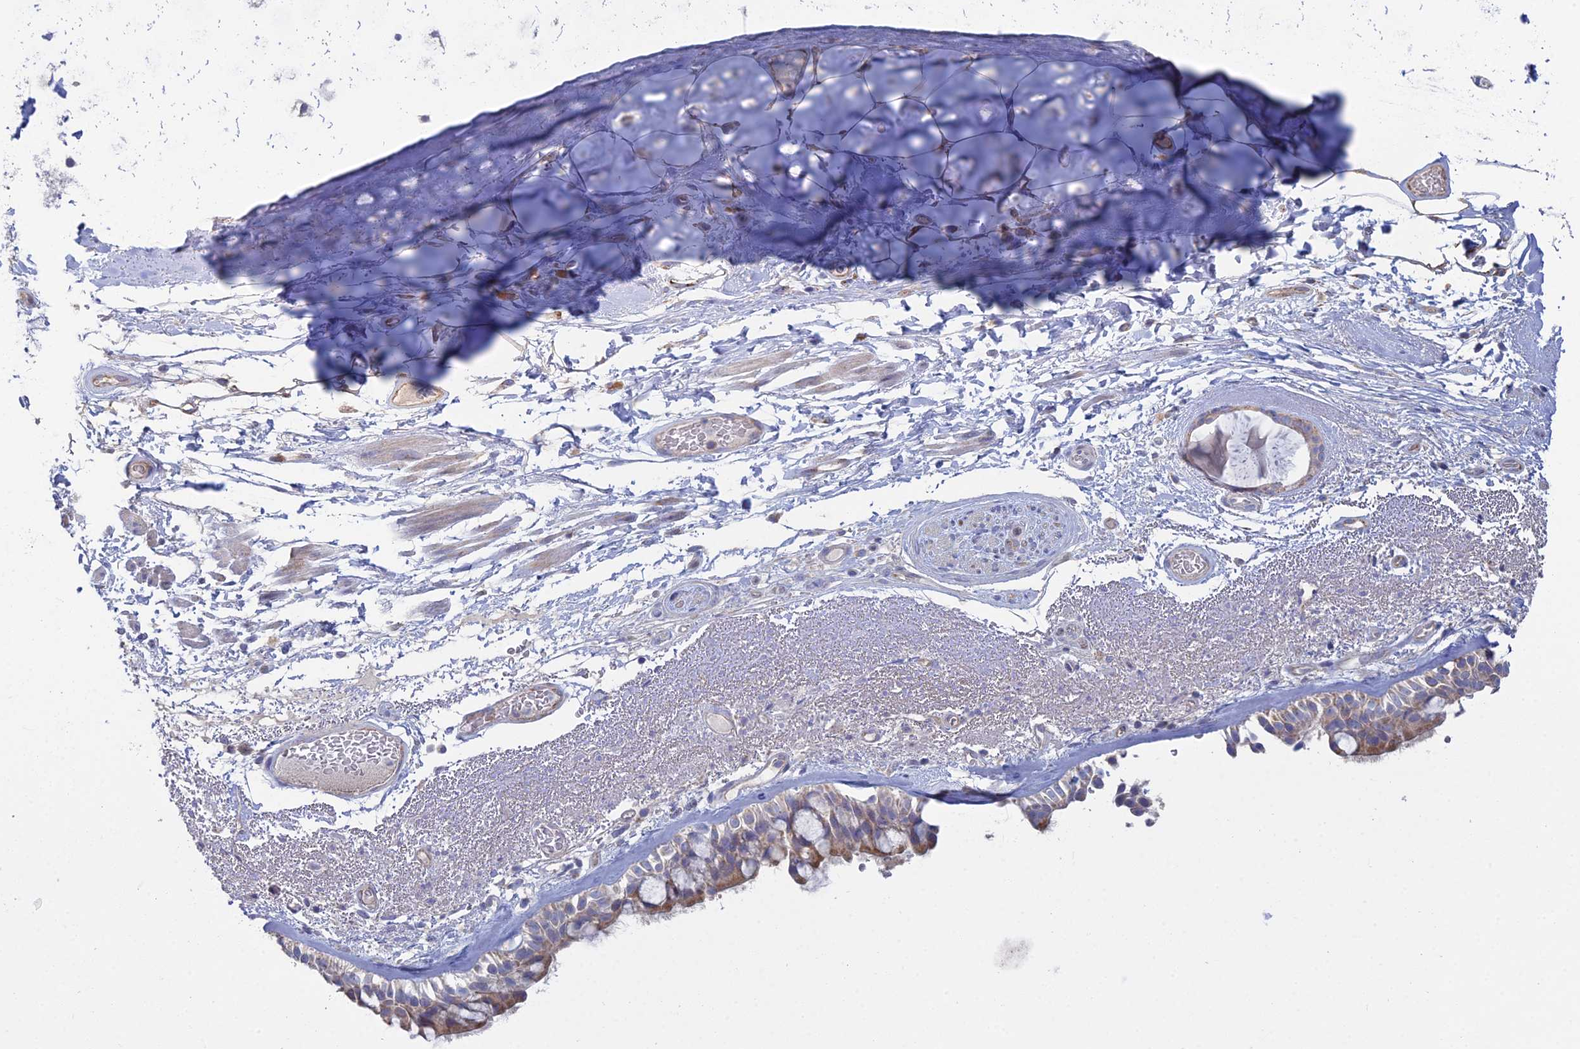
{"staining": {"intensity": "moderate", "quantity": "<25%", "location": "cytoplasmic/membranous"}, "tissue": "bronchus", "cell_type": "Respiratory epithelial cells", "image_type": "normal", "snomed": [{"axis": "morphology", "description": "Normal tissue, NOS"}, {"axis": "morphology", "description": "Squamous cell carcinoma, NOS"}, {"axis": "topography", "description": "Lymph node"}, {"axis": "topography", "description": "Bronchus"}, {"axis": "topography", "description": "Lung"}], "caption": "Benign bronchus displays moderate cytoplasmic/membranous expression in approximately <25% of respiratory epithelial cells, visualized by immunohistochemistry.", "gene": "ARL16", "patient": {"sex": "male", "age": 66}}